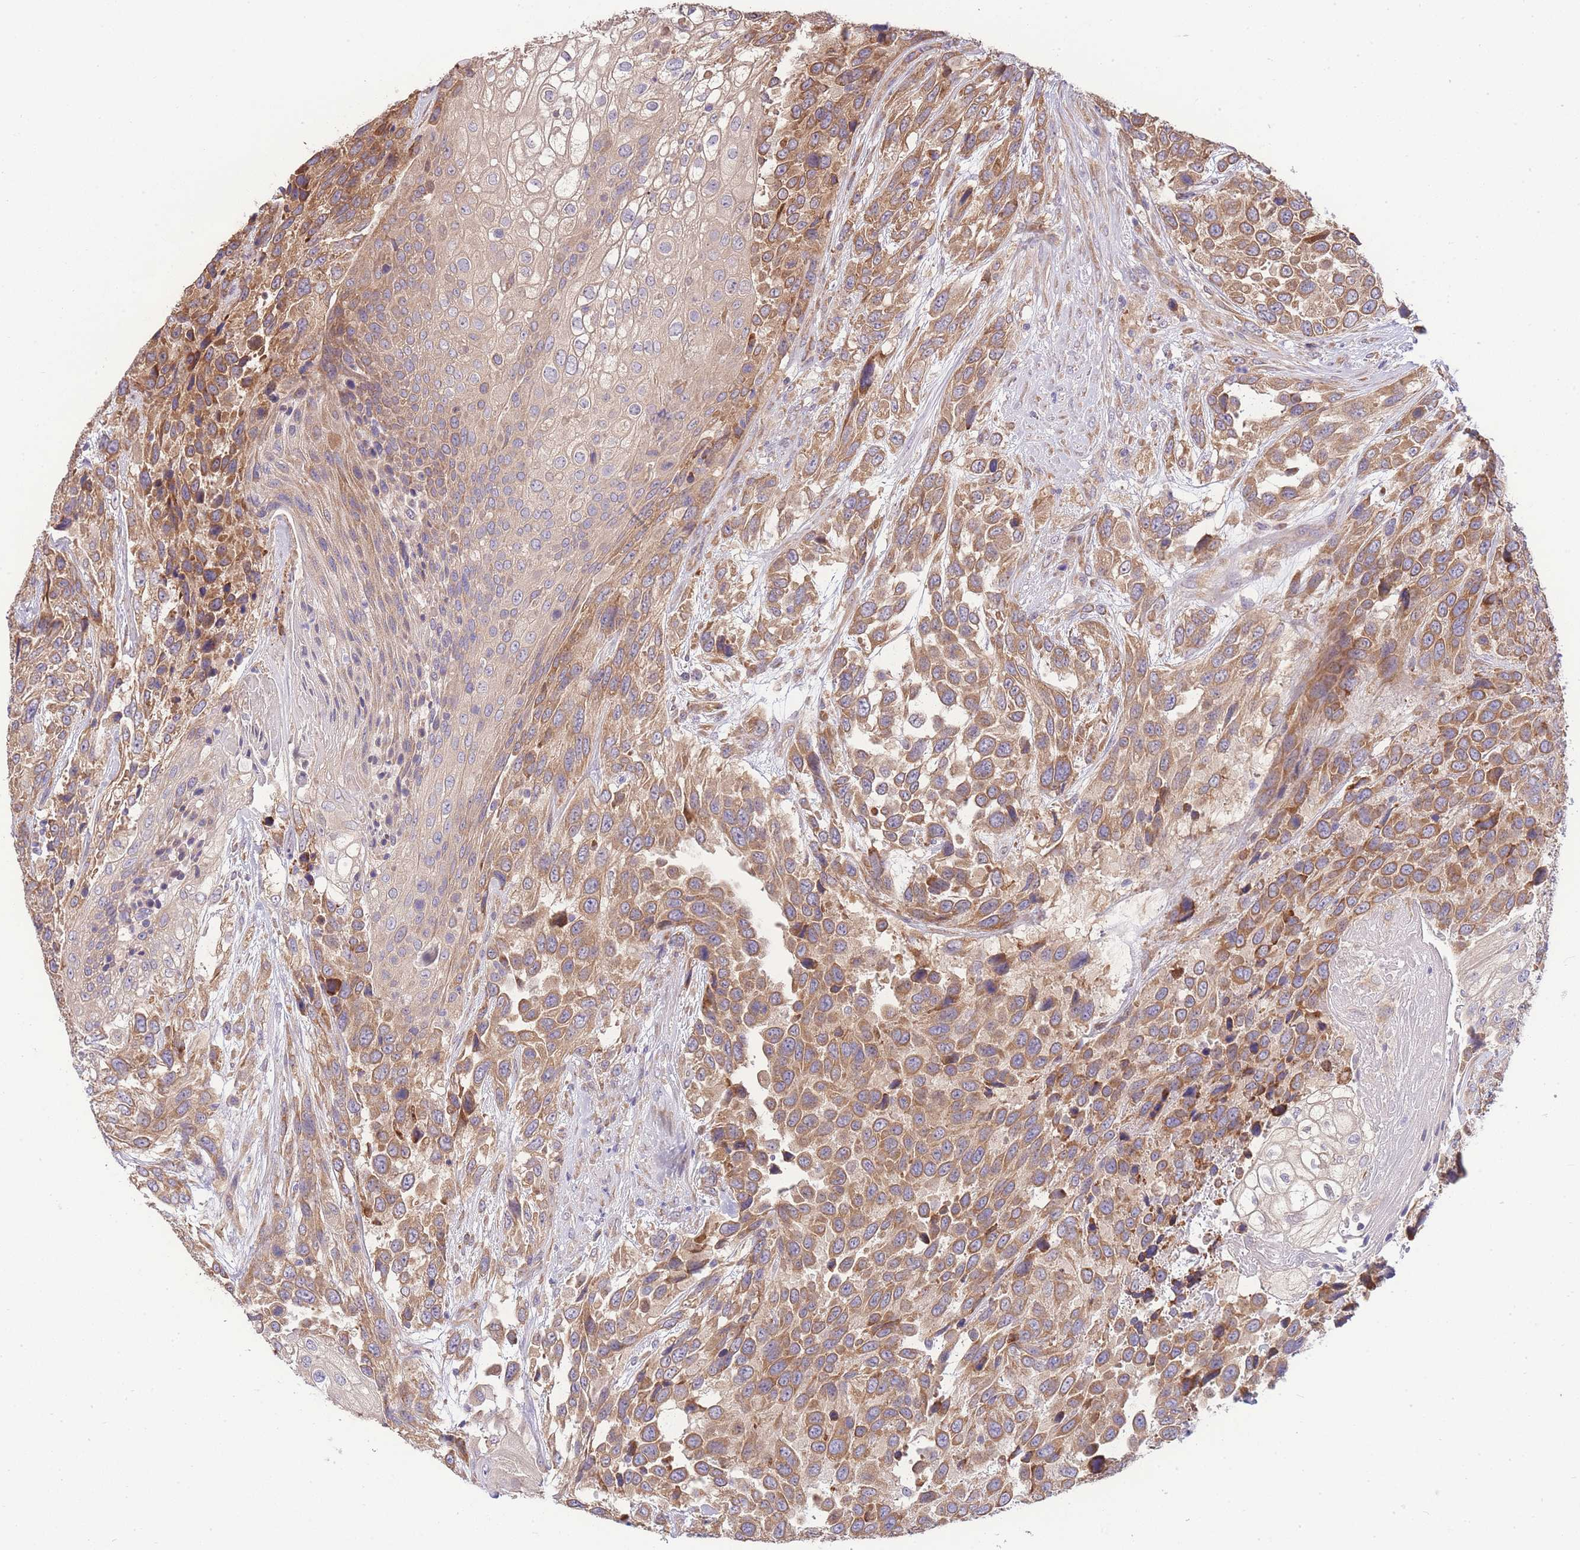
{"staining": {"intensity": "moderate", "quantity": ">75%", "location": "cytoplasmic/membranous"}, "tissue": "urothelial cancer", "cell_type": "Tumor cells", "image_type": "cancer", "snomed": [{"axis": "morphology", "description": "Urothelial carcinoma, High grade"}, {"axis": "topography", "description": "Urinary bladder"}], "caption": "There is medium levels of moderate cytoplasmic/membranous staining in tumor cells of urothelial cancer, as demonstrated by immunohistochemical staining (brown color).", "gene": "BEX1", "patient": {"sex": "female", "age": 70}}